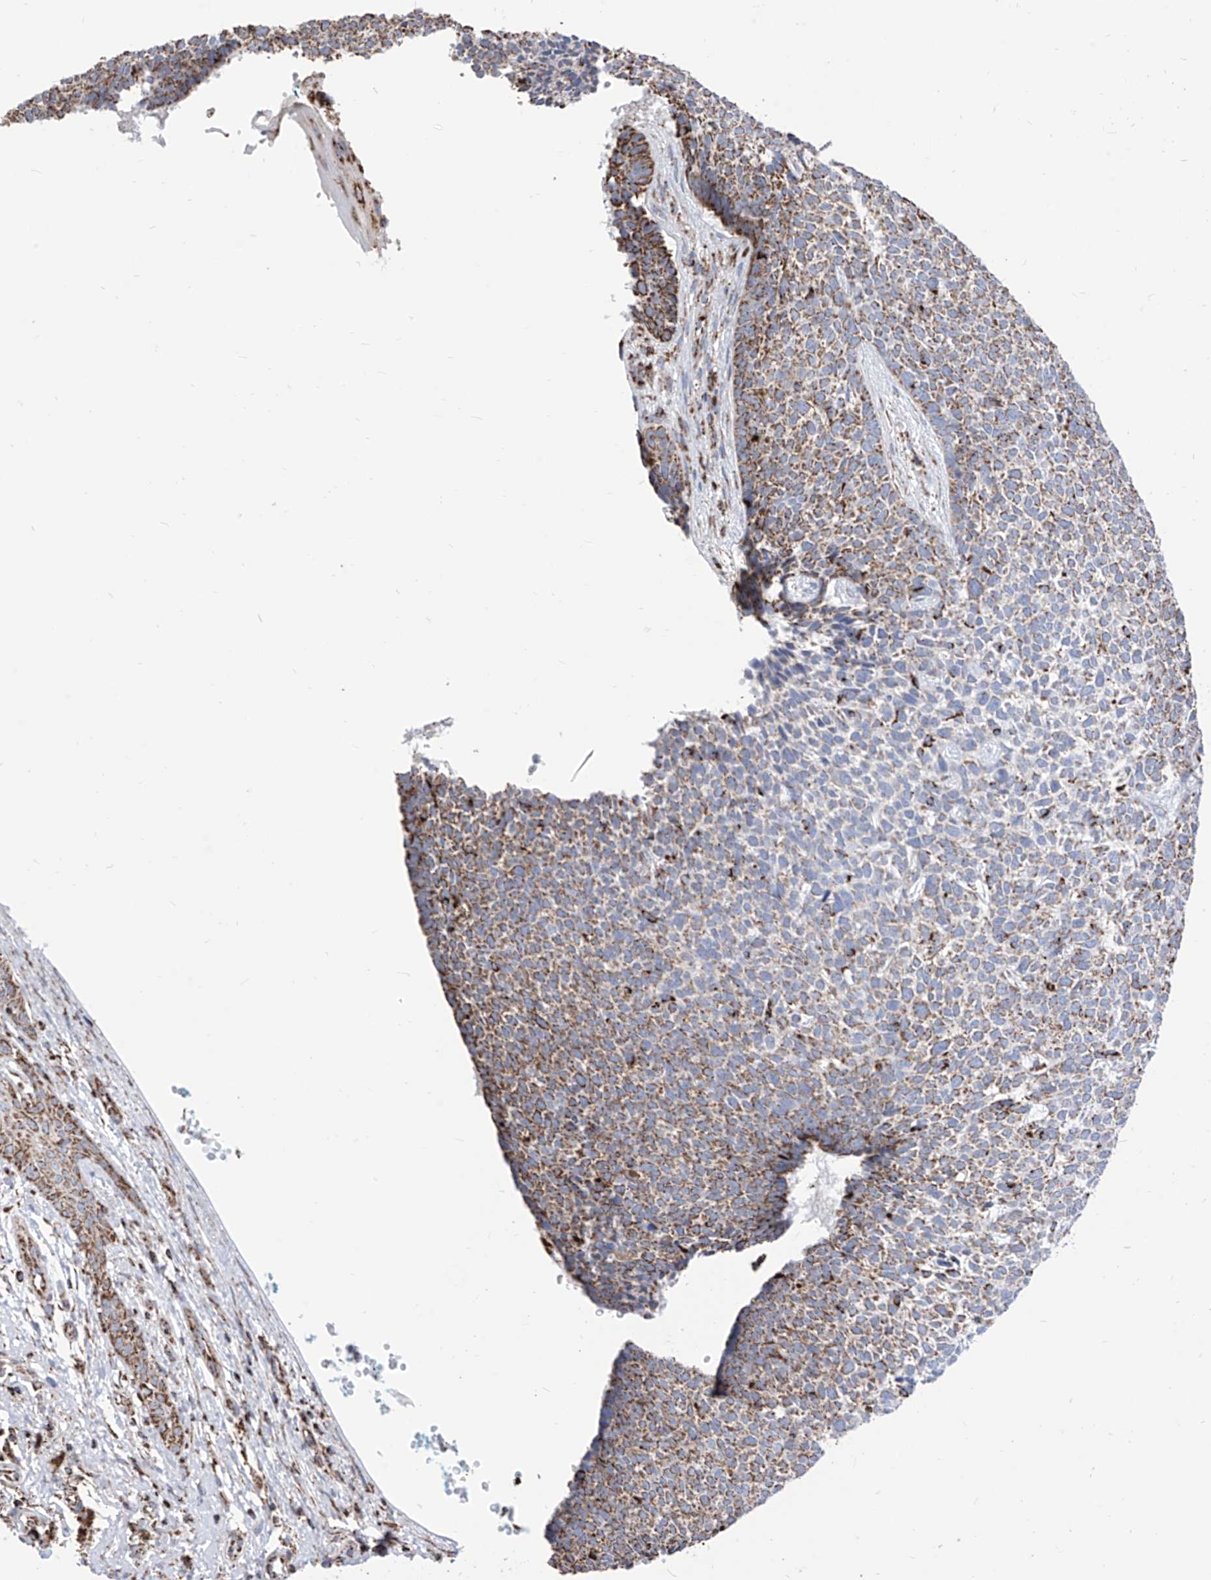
{"staining": {"intensity": "strong", "quantity": "25%-75%", "location": "cytoplasmic/membranous"}, "tissue": "skin cancer", "cell_type": "Tumor cells", "image_type": "cancer", "snomed": [{"axis": "morphology", "description": "Basal cell carcinoma"}, {"axis": "topography", "description": "Skin"}], "caption": "Immunohistochemistry (IHC) of skin cancer (basal cell carcinoma) demonstrates high levels of strong cytoplasmic/membranous expression in about 25%-75% of tumor cells.", "gene": "COX5B", "patient": {"sex": "female", "age": 84}}